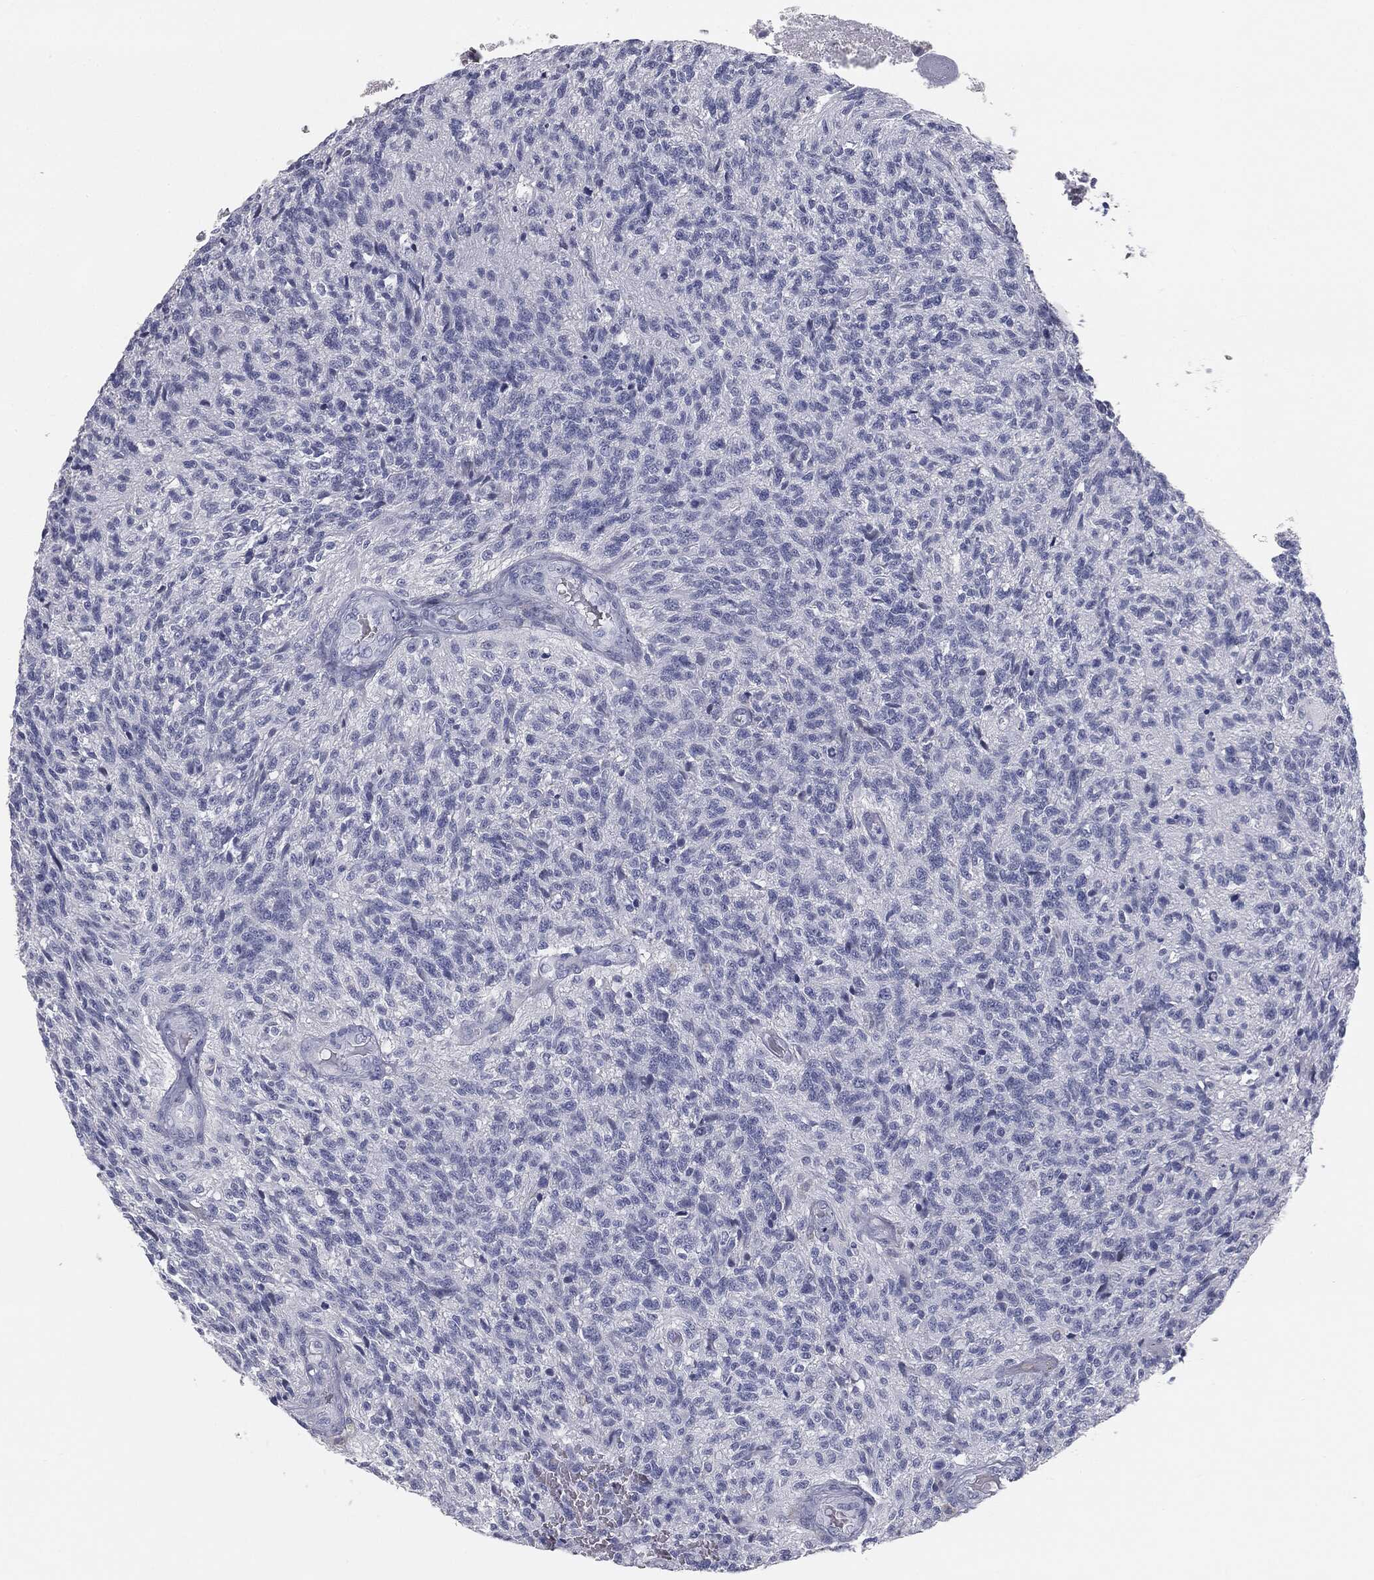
{"staining": {"intensity": "negative", "quantity": "none", "location": "none"}, "tissue": "glioma", "cell_type": "Tumor cells", "image_type": "cancer", "snomed": [{"axis": "morphology", "description": "Glioma, malignant, High grade"}, {"axis": "topography", "description": "Brain"}], "caption": "There is no significant staining in tumor cells of malignant glioma (high-grade). (DAB (3,3'-diaminobenzidine) immunohistochemistry (IHC), high magnification).", "gene": "MUC5AC", "patient": {"sex": "male", "age": 56}}